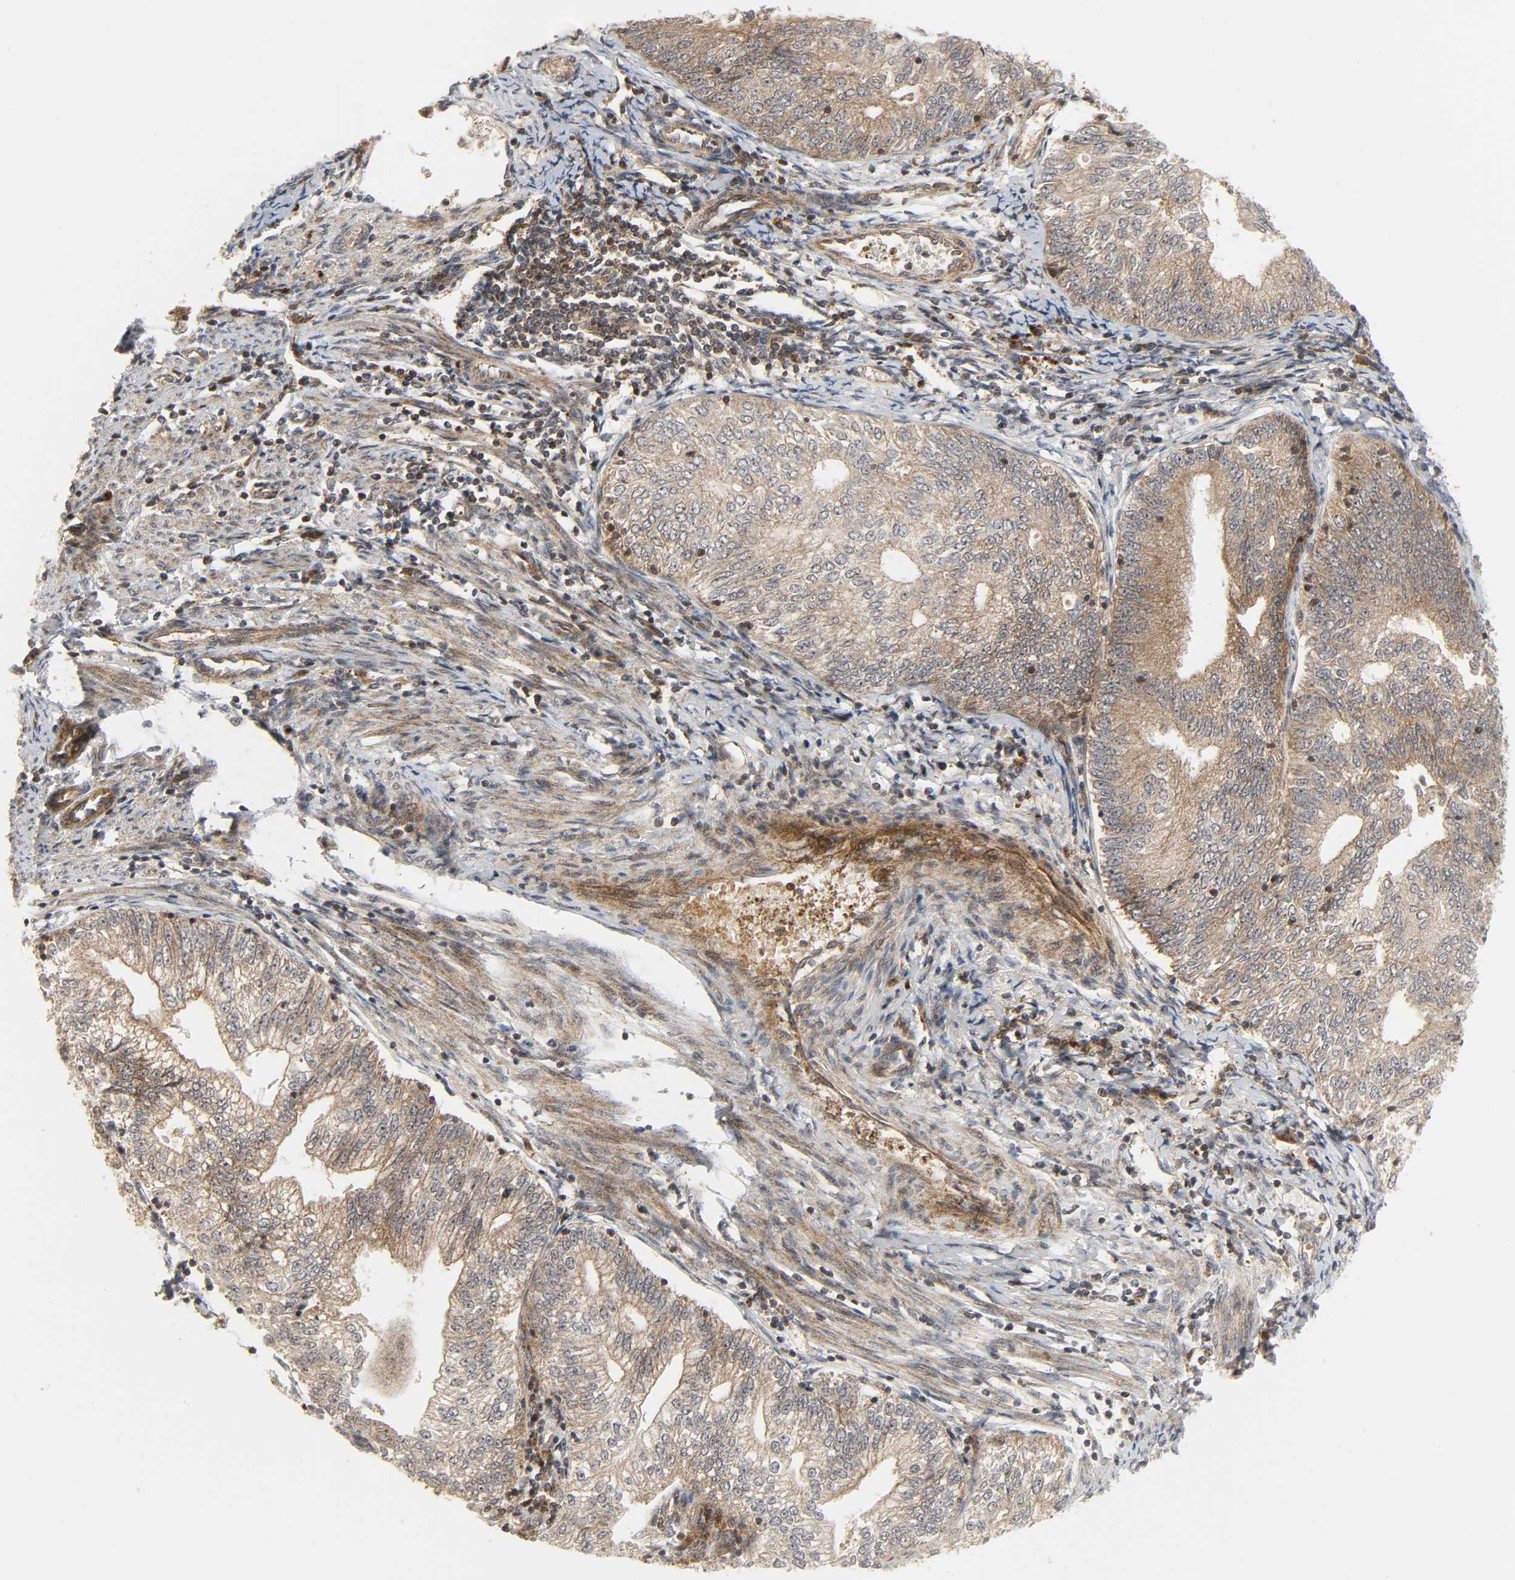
{"staining": {"intensity": "moderate", "quantity": ">75%", "location": "cytoplasmic/membranous"}, "tissue": "endometrial cancer", "cell_type": "Tumor cells", "image_type": "cancer", "snomed": [{"axis": "morphology", "description": "Adenocarcinoma, NOS"}, {"axis": "topography", "description": "Endometrium"}], "caption": "A brown stain labels moderate cytoplasmic/membranous positivity of a protein in human endometrial adenocarcinoma tumor cells. (IHC, brightfield microscopy, high magnification).", "gene": "CHUK", "patient": {"sex": "female", "age": 69}}